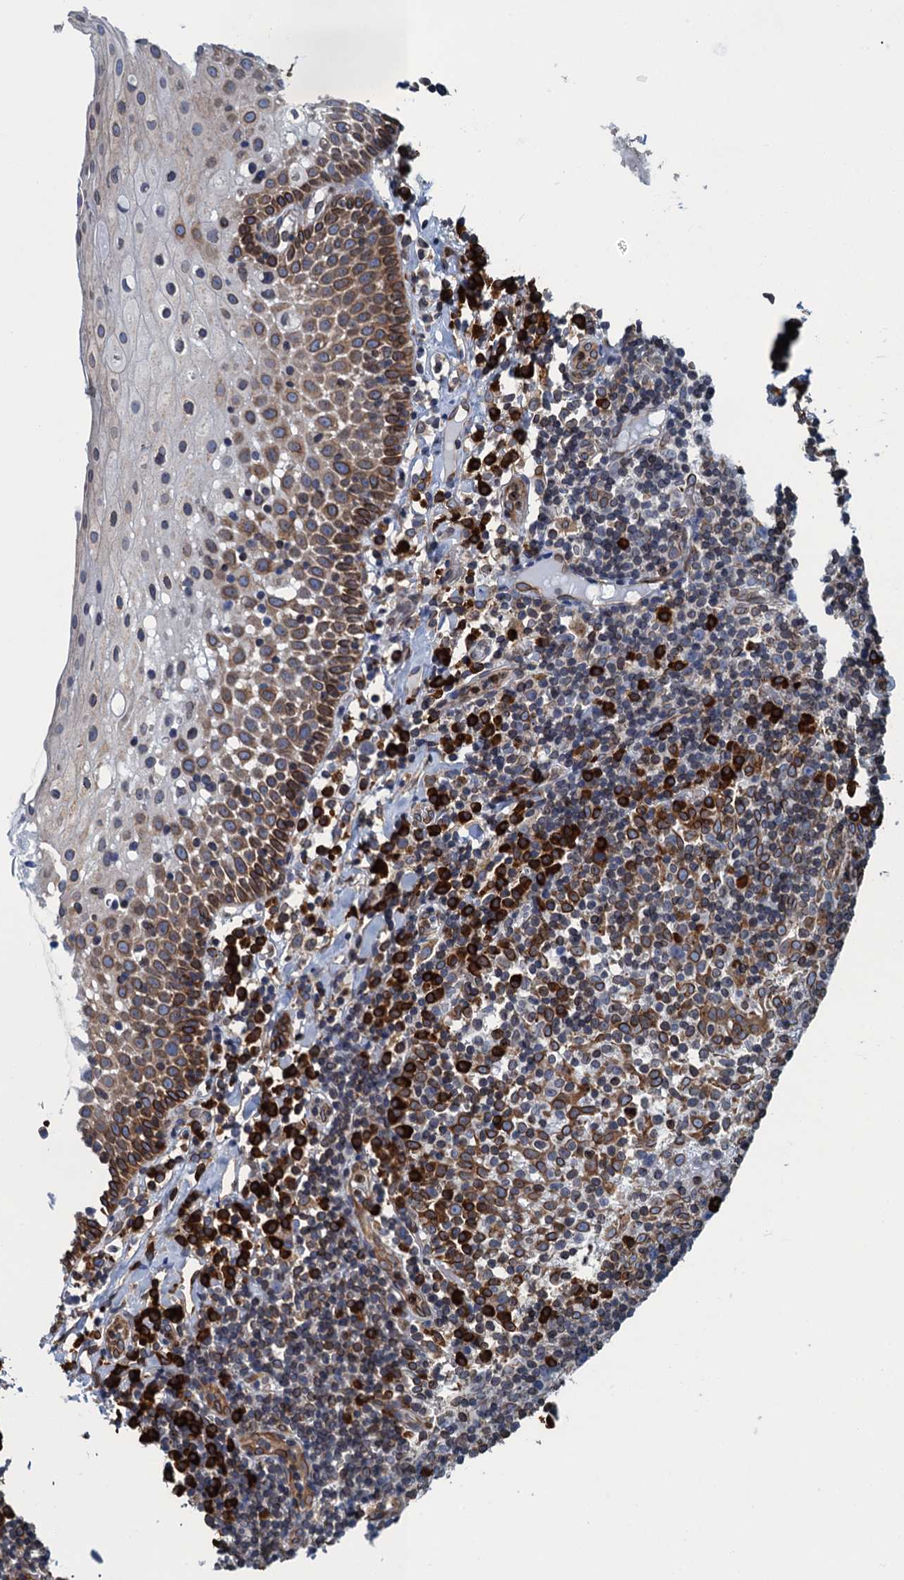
{"staining": {"intensity": "moderate", "quantity": "25%-75%", "location": "cytoplasmic/membranous"}, "tissue": "oral mucosa", "cell_type": "Squamous epithelial cells", "image_type": "normal", "snomed": [{"axis": "morphology", "description": "Normal tissue, NOS"}, {"axis": "topography", "description": "Oral tissue"}], "caption": "Brown immunohistochemical staining in normal oral mucosa demonstrates moderate cytoplasmic/membranous expression in approximately 25%-75% of squamous epithelial cells.", "gene": "TMEM205", "patient": {"sex": "female", "age": 69}}